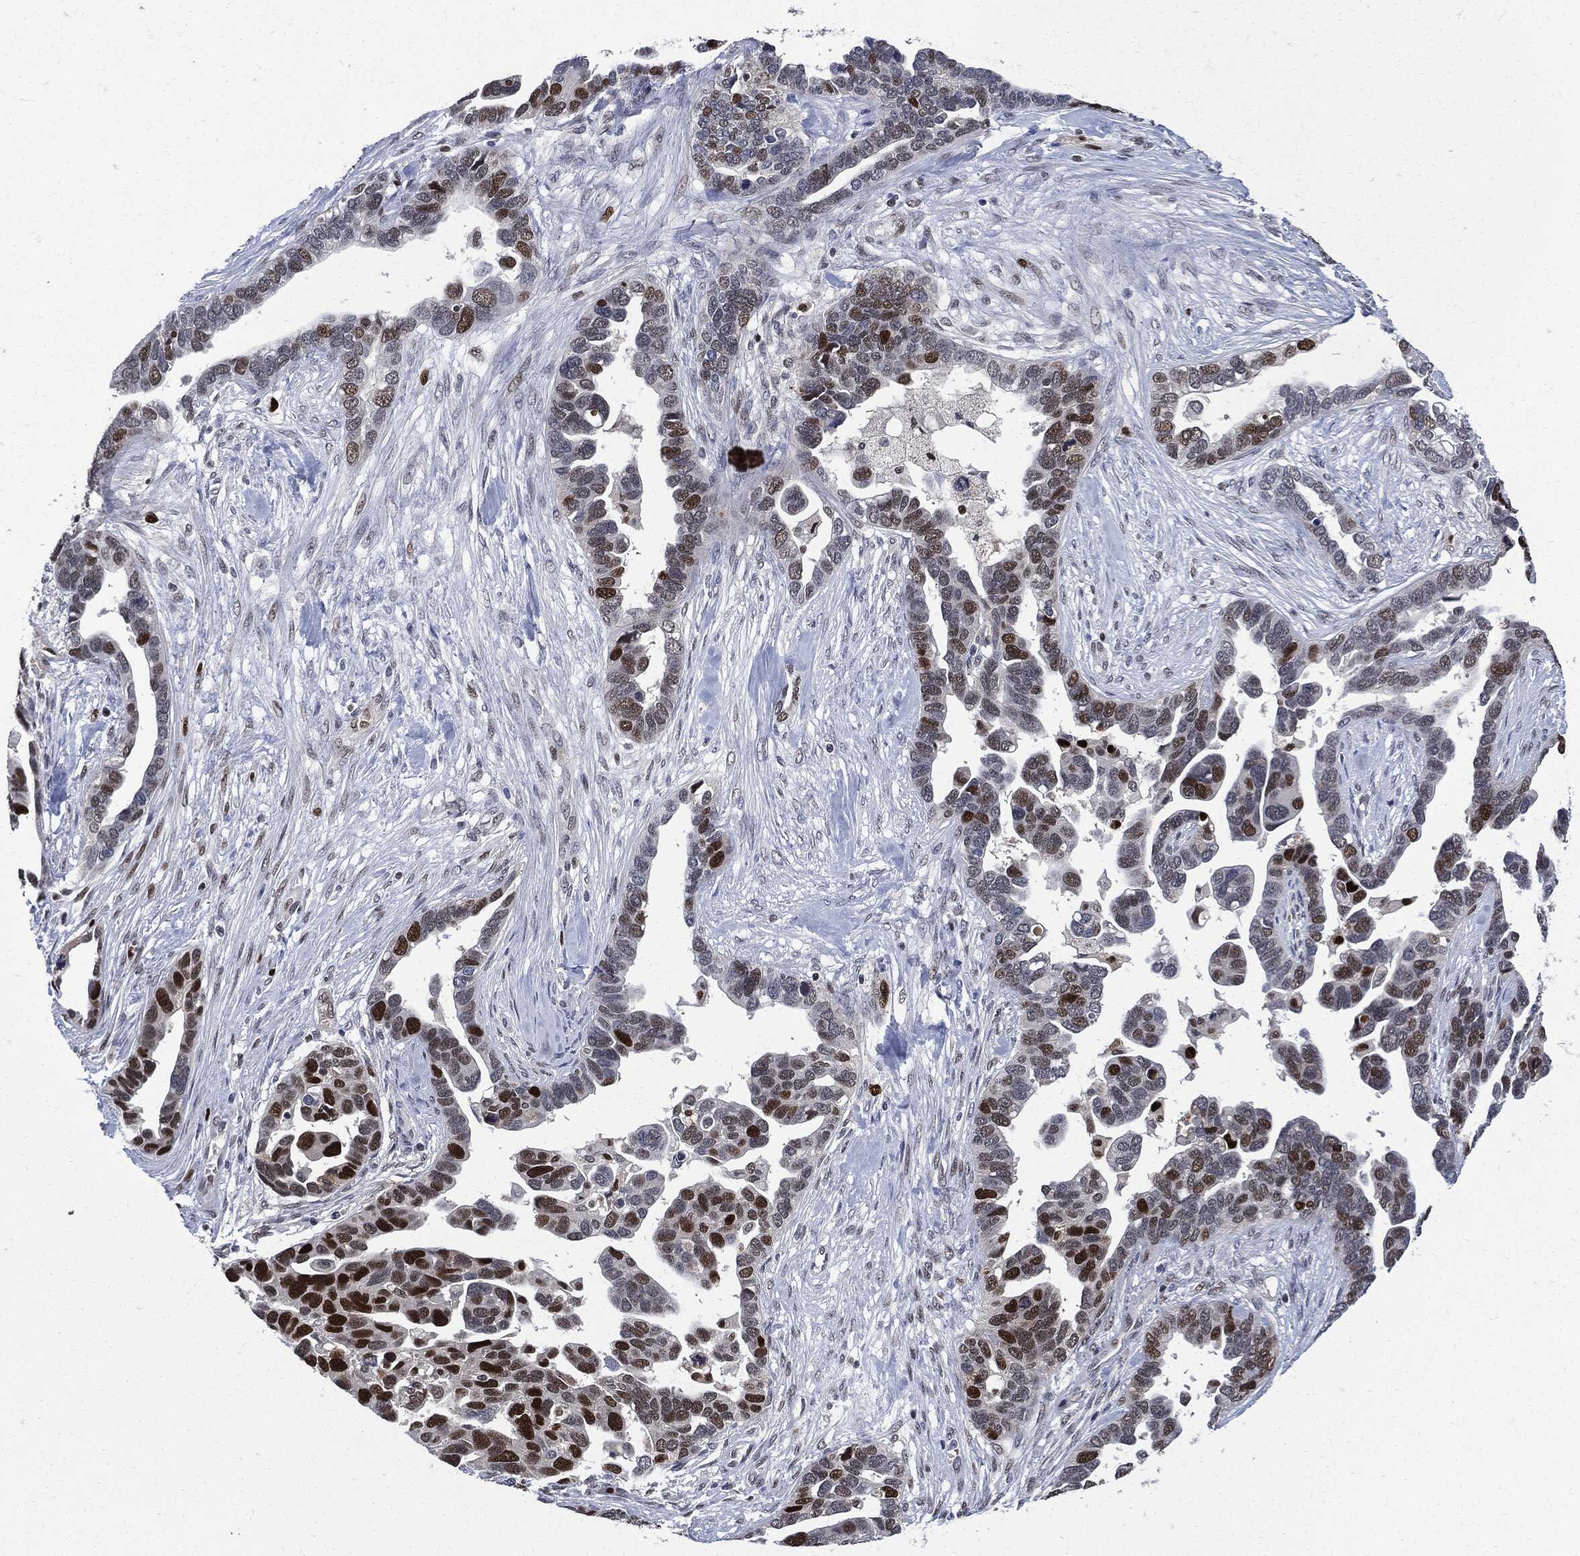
{"staining": {"intensity": "strong", "quantity": "25%-75%", "location": "nuclear"}, "tissue": "ovarian cancer", "cell_type": "Tumor cells", "image_type": "cancer", "snomed": [{"axis": "morphology", "description": "Cystadenocarcinoma, serous, NOS"}, {"axis": "topography", "description": "Ovary"}], "caption": "Brown immunohistochemical staining in human ovarian cancer (serous cystadenocarcinoma) shows strong nuclear positivity in approximately 25%-75% of tumor cells.", "gene": "PCNA", "patient": {"sex": "female", "age": 54}}